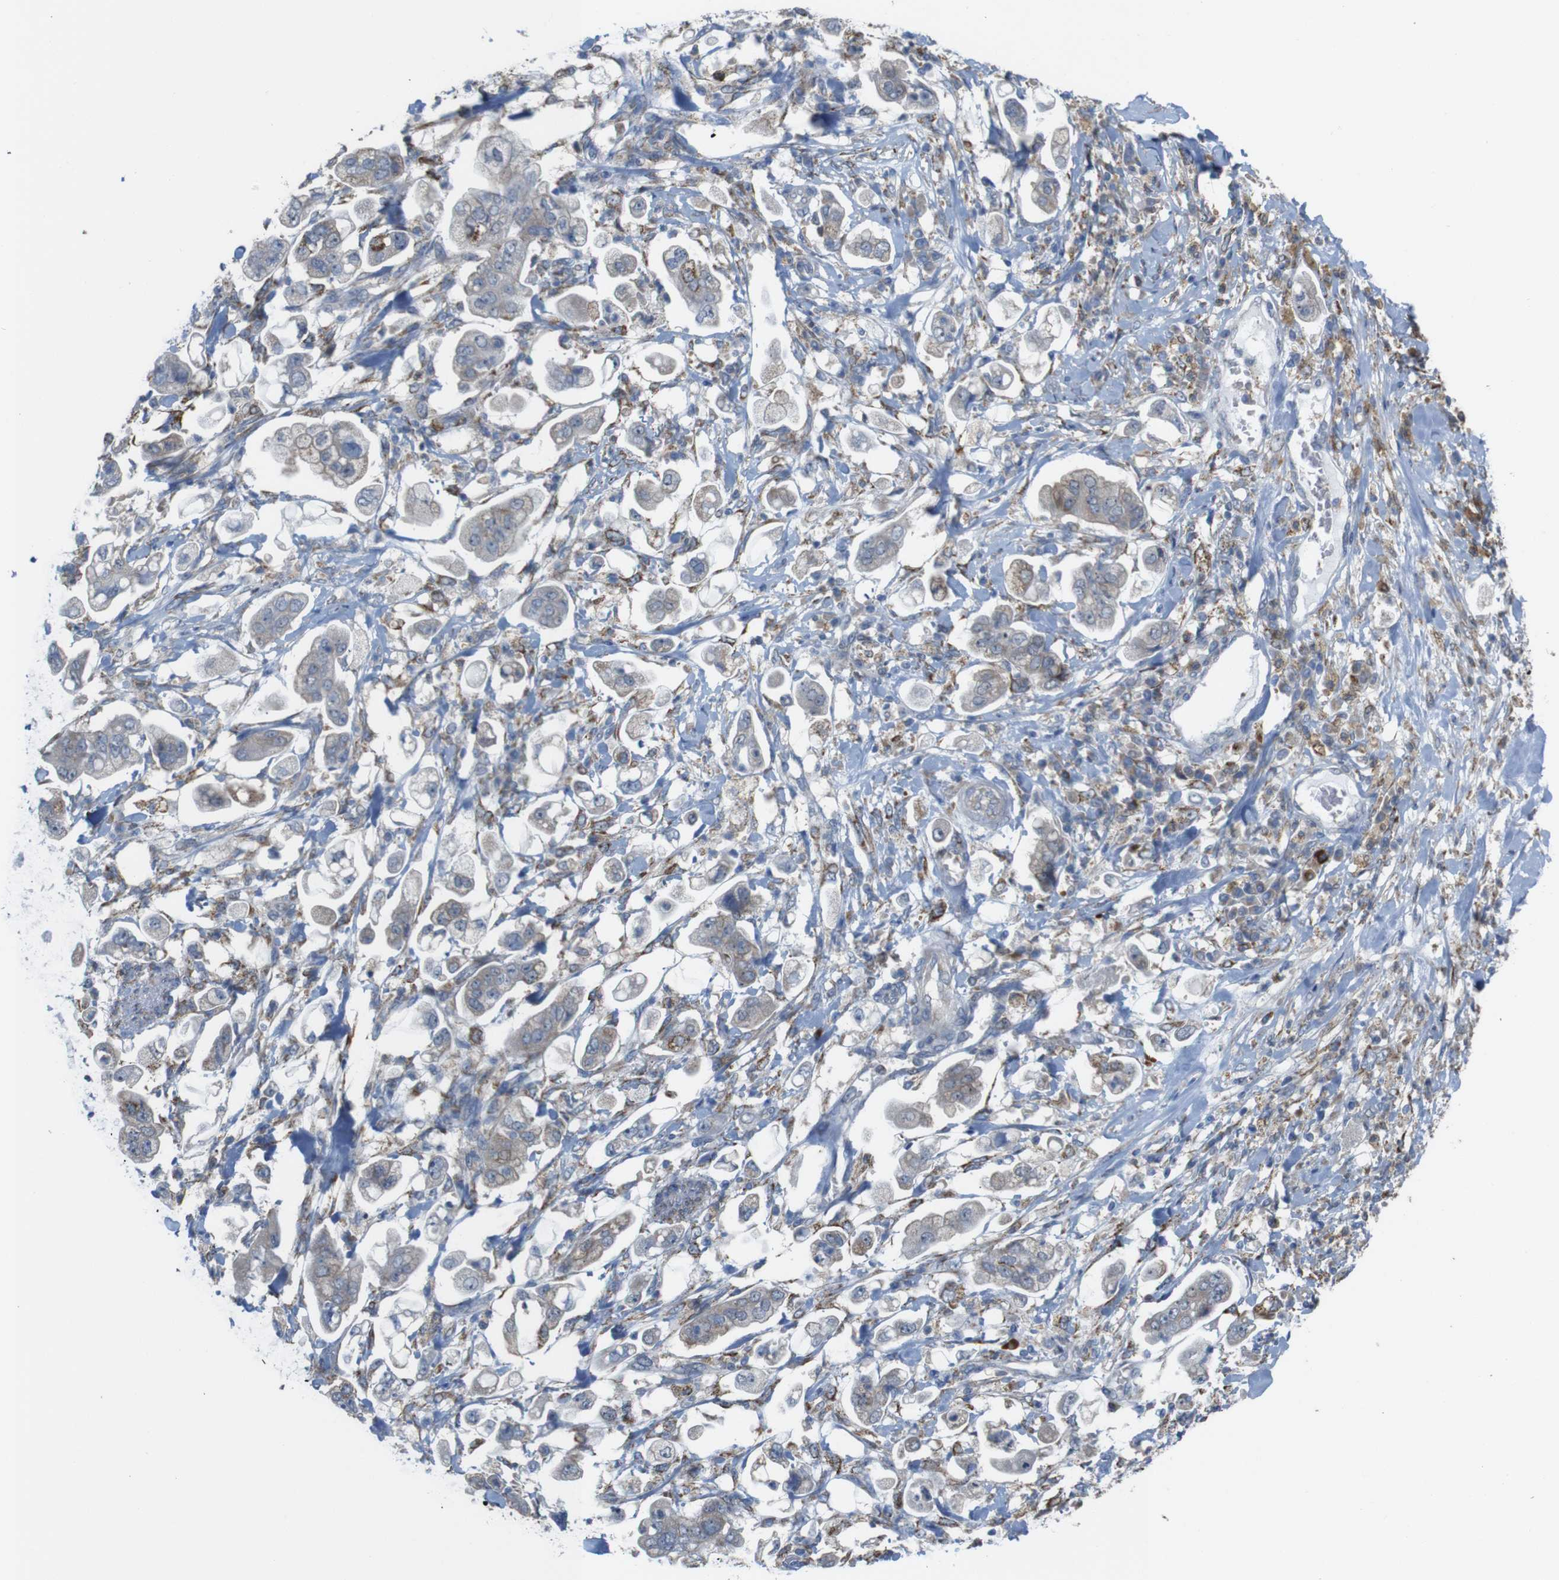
{"staining": {"intensity": "weak", "quantity": "<25%", "location": "cytoplasmic/membranous"}, "tissue": "stomach cancer", "cell_type": "Tumor cells", "image_type": "cancer", "snomed": [{"axis": "morphology", "description": "Adenocarcinoma, NOS"}, {"axis": "topography", "description": "Stomach"}], "caption": "IHC image of stomach cancer (adenocarcinoma) stained for a protein (brown), which shows no positivity in tumor cells.", "gene": "PTPRR", "patient": {"sex": "male", "age": 62}}